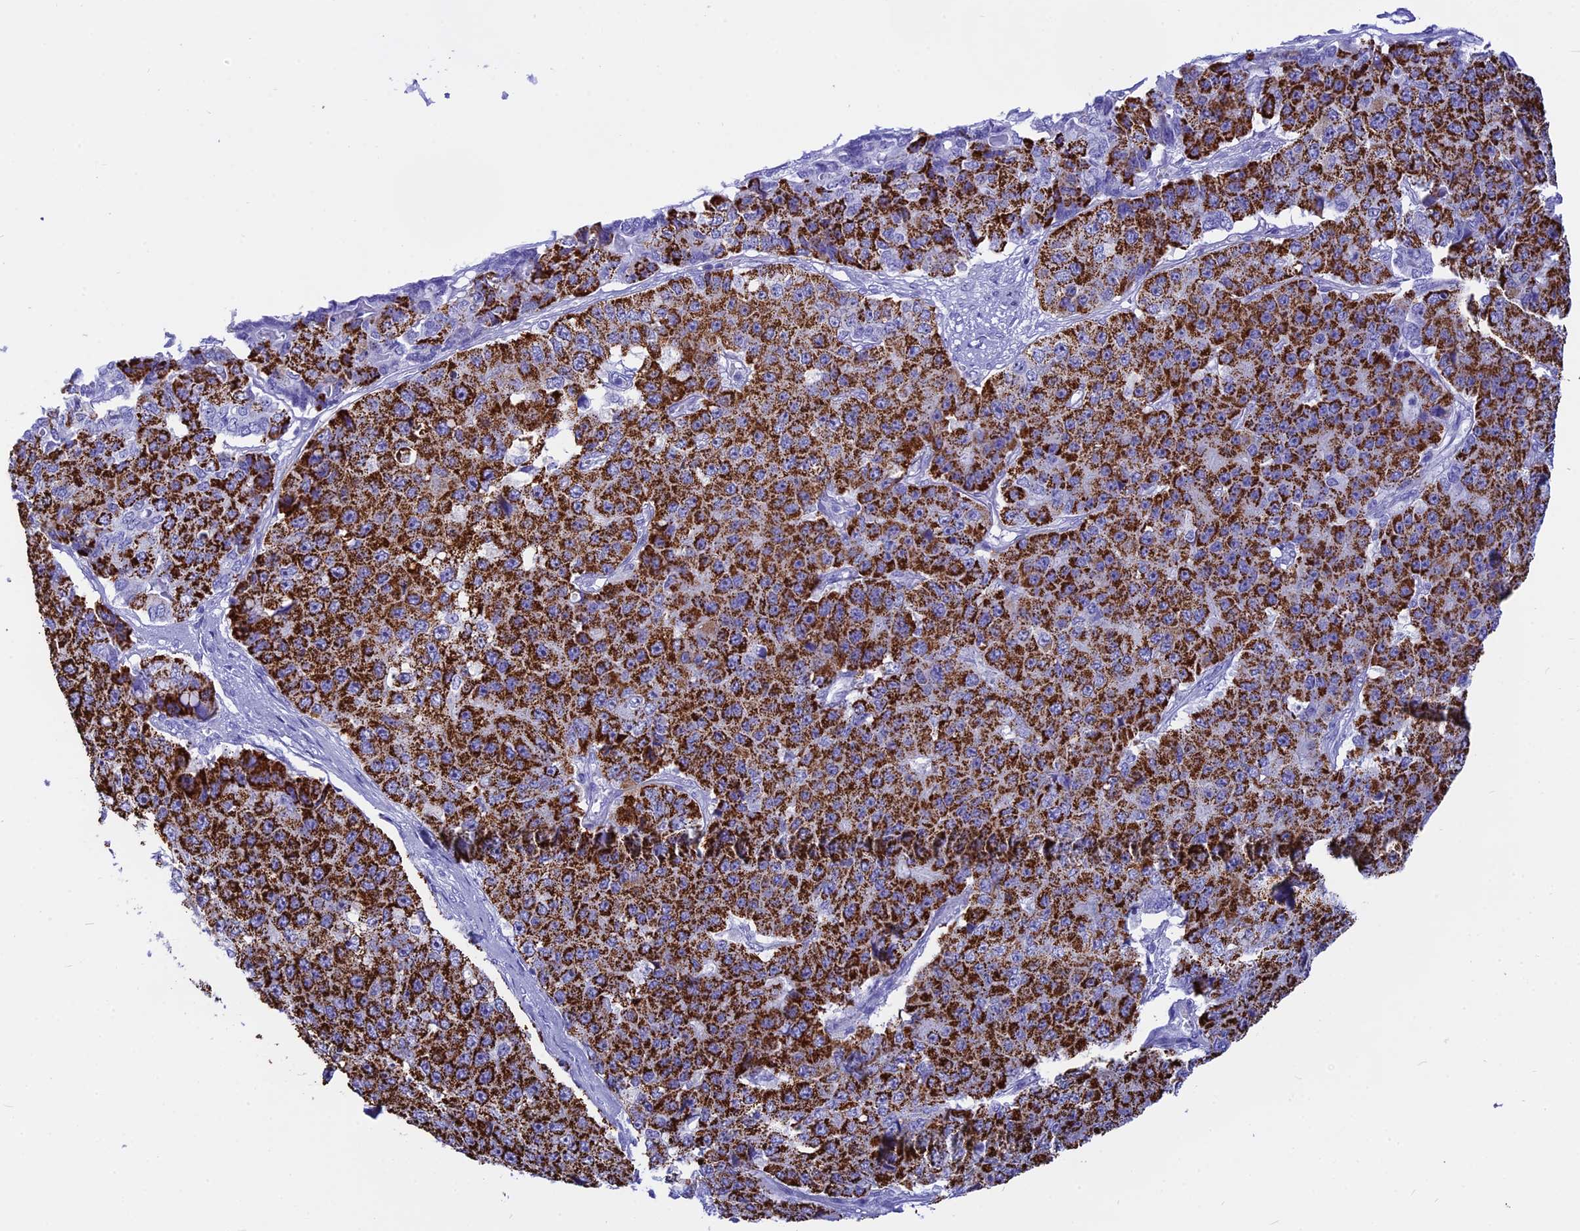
{"staining": {"intensity": "strong", "quantity": ">75%", "location": "cytoplasmic/membranous"}, "tissue": "pancreatic cancer", "cell_type": "Tumor cells", "image_type": "cancer", "snomed": [{"axis": "morphology", "description": "Adenocarcinoma, NOS"}, {"axis": "topography", "description": "Pancreas"}], "caption": "Immunohistochemistry (DAB (3,3'-diaminobenzidine)) staining of human adenocarcinoma (pancreatic) demonstrates strong cytoplasmic/membranous protein positivity in about >75% of tumor cells.", "gene": "ISCA1", "patient": {"sex": "male", "age": 50}}